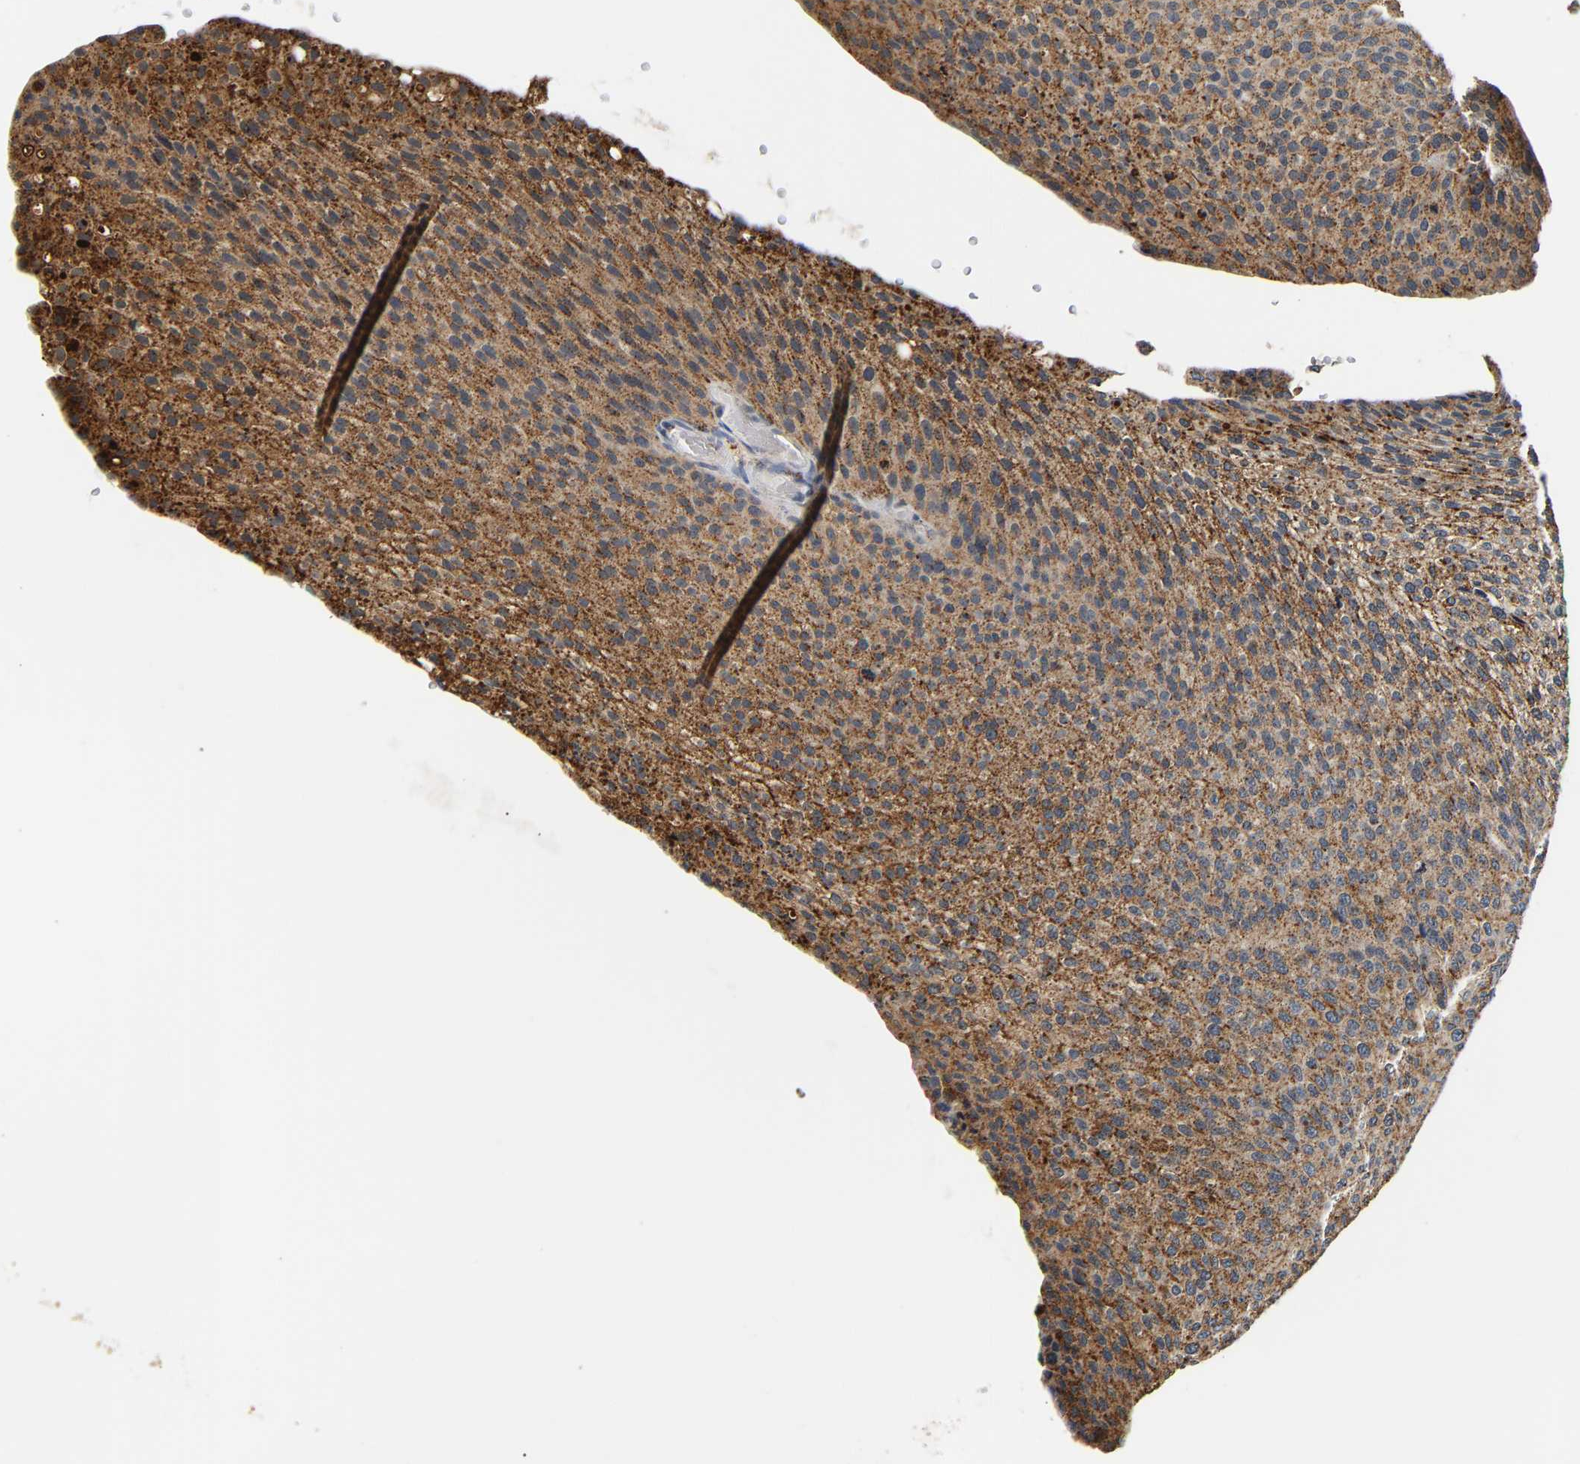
{"staining": {"intensity": "moderate", "quantity": ">75%", "location": "cytoplasmic/membranous"}, "tissue": "urothelial cancer", "cell_type": "Tumor cells", "image_type": "cancer", "snomed": [{"axis": "morphology", "description": "Urothelial carcinoma, Low grade"}, {"axis": "topography", "description": "Smooth muscle"}, {"axis": "topography", "description": "Urinary bladder"}], "caption": "Urothelial cancer stained for a protein (brown) exhibits moderate cytoplasmic/membranous positive expression in approximately >75% of tumor cells.", "gene": "SMU1", "patient": {"sex": "male", "age": 60}}